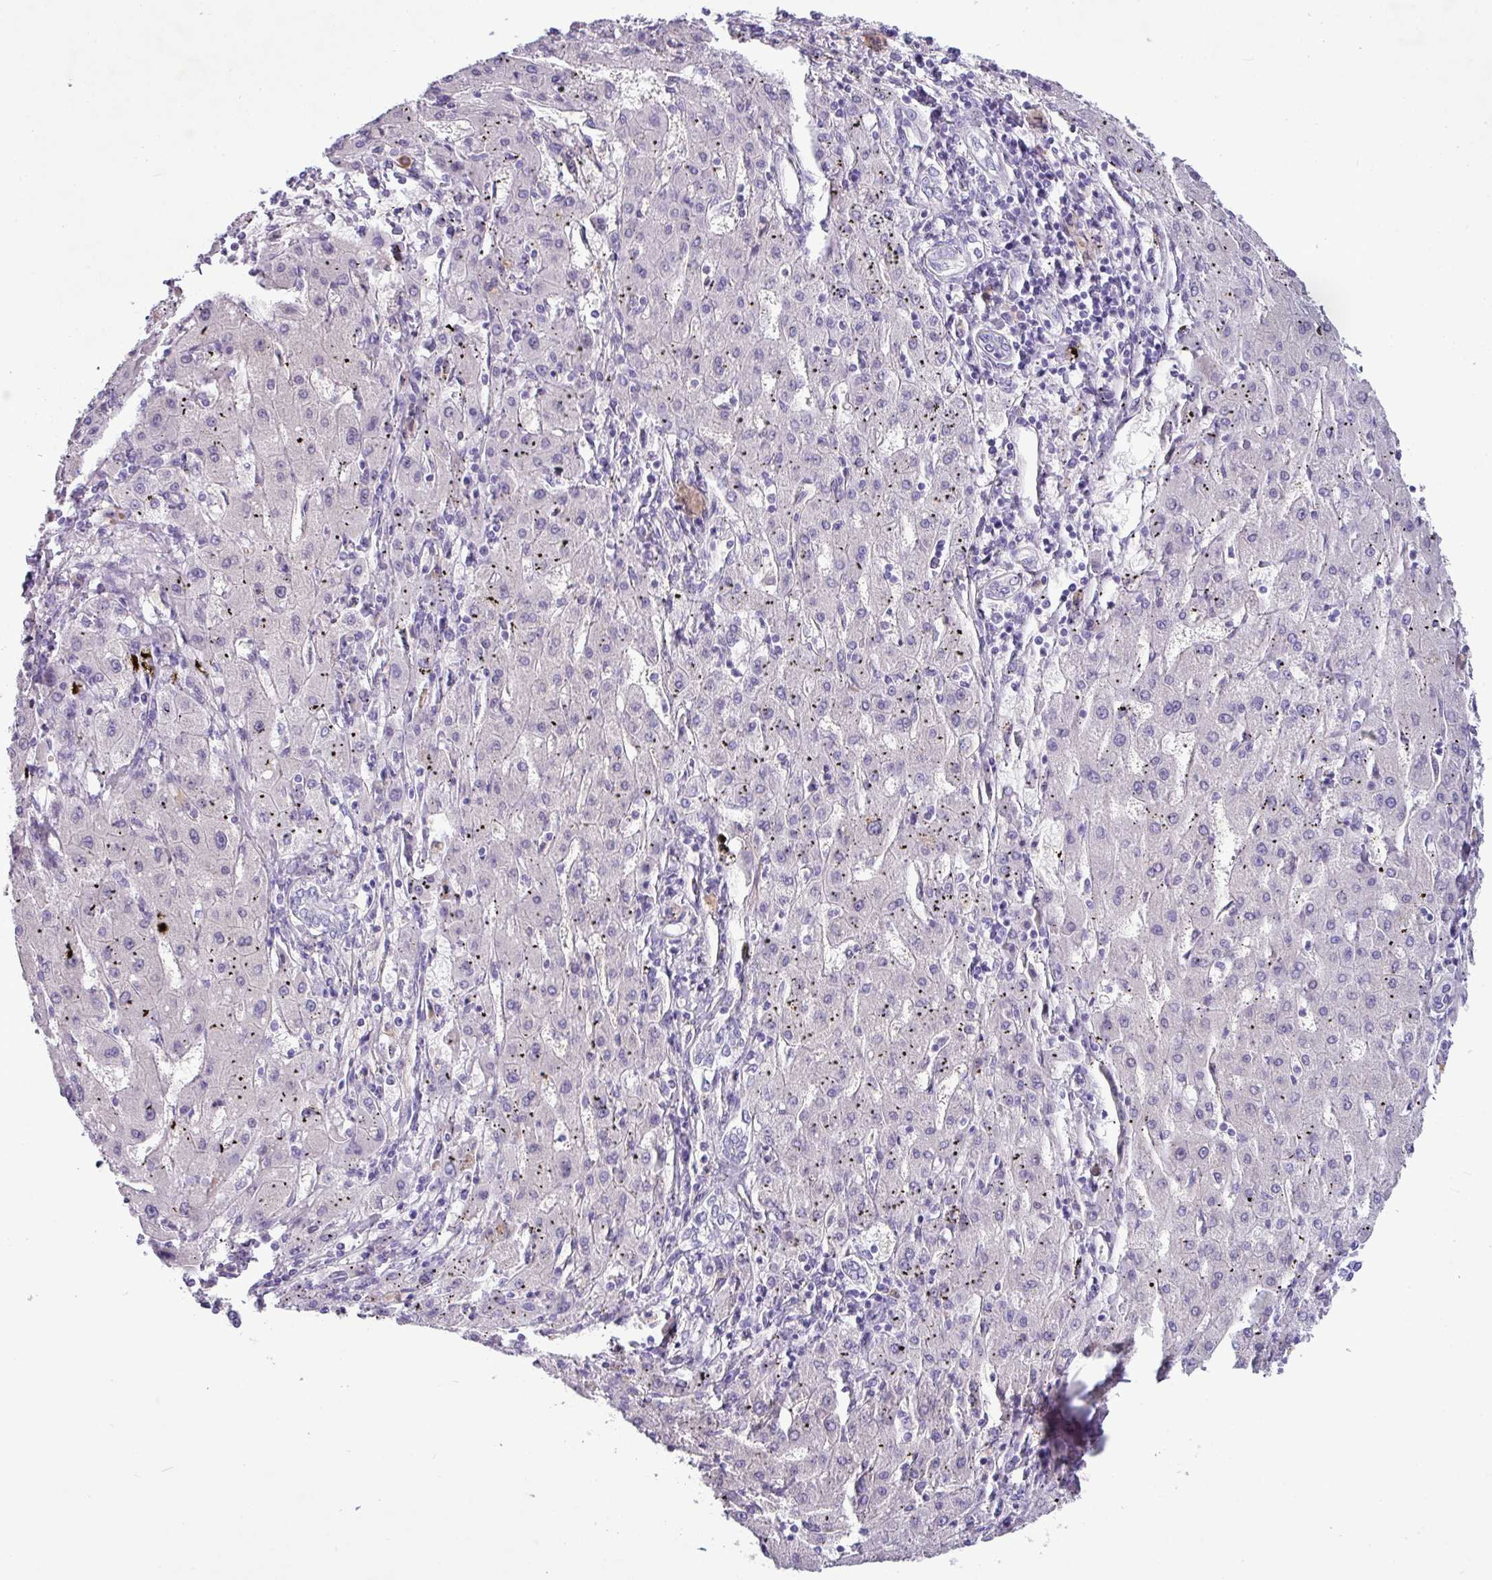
{"staining": {"intensity": "negative", "quantity": "none", "location": "none"}, "tissue": "liver cancer", "cell_type": "Tumor cells", "image_type": "cancer", "snomed": [{"axis": "morphology", "description": "Carcinoma, Hepatocellular, NOS"}, {"axis": "topography", "description": "Liver"}], "caption": "A high-resolution photomicrograph shows immunohistochemistry (IHC) staining of liver cancer (hepatocellular carcinoma), which exhibits no significant expression in tumor cells.", "gene": "KIRREL3", "patient": {"sex": "male", "age": 72}}